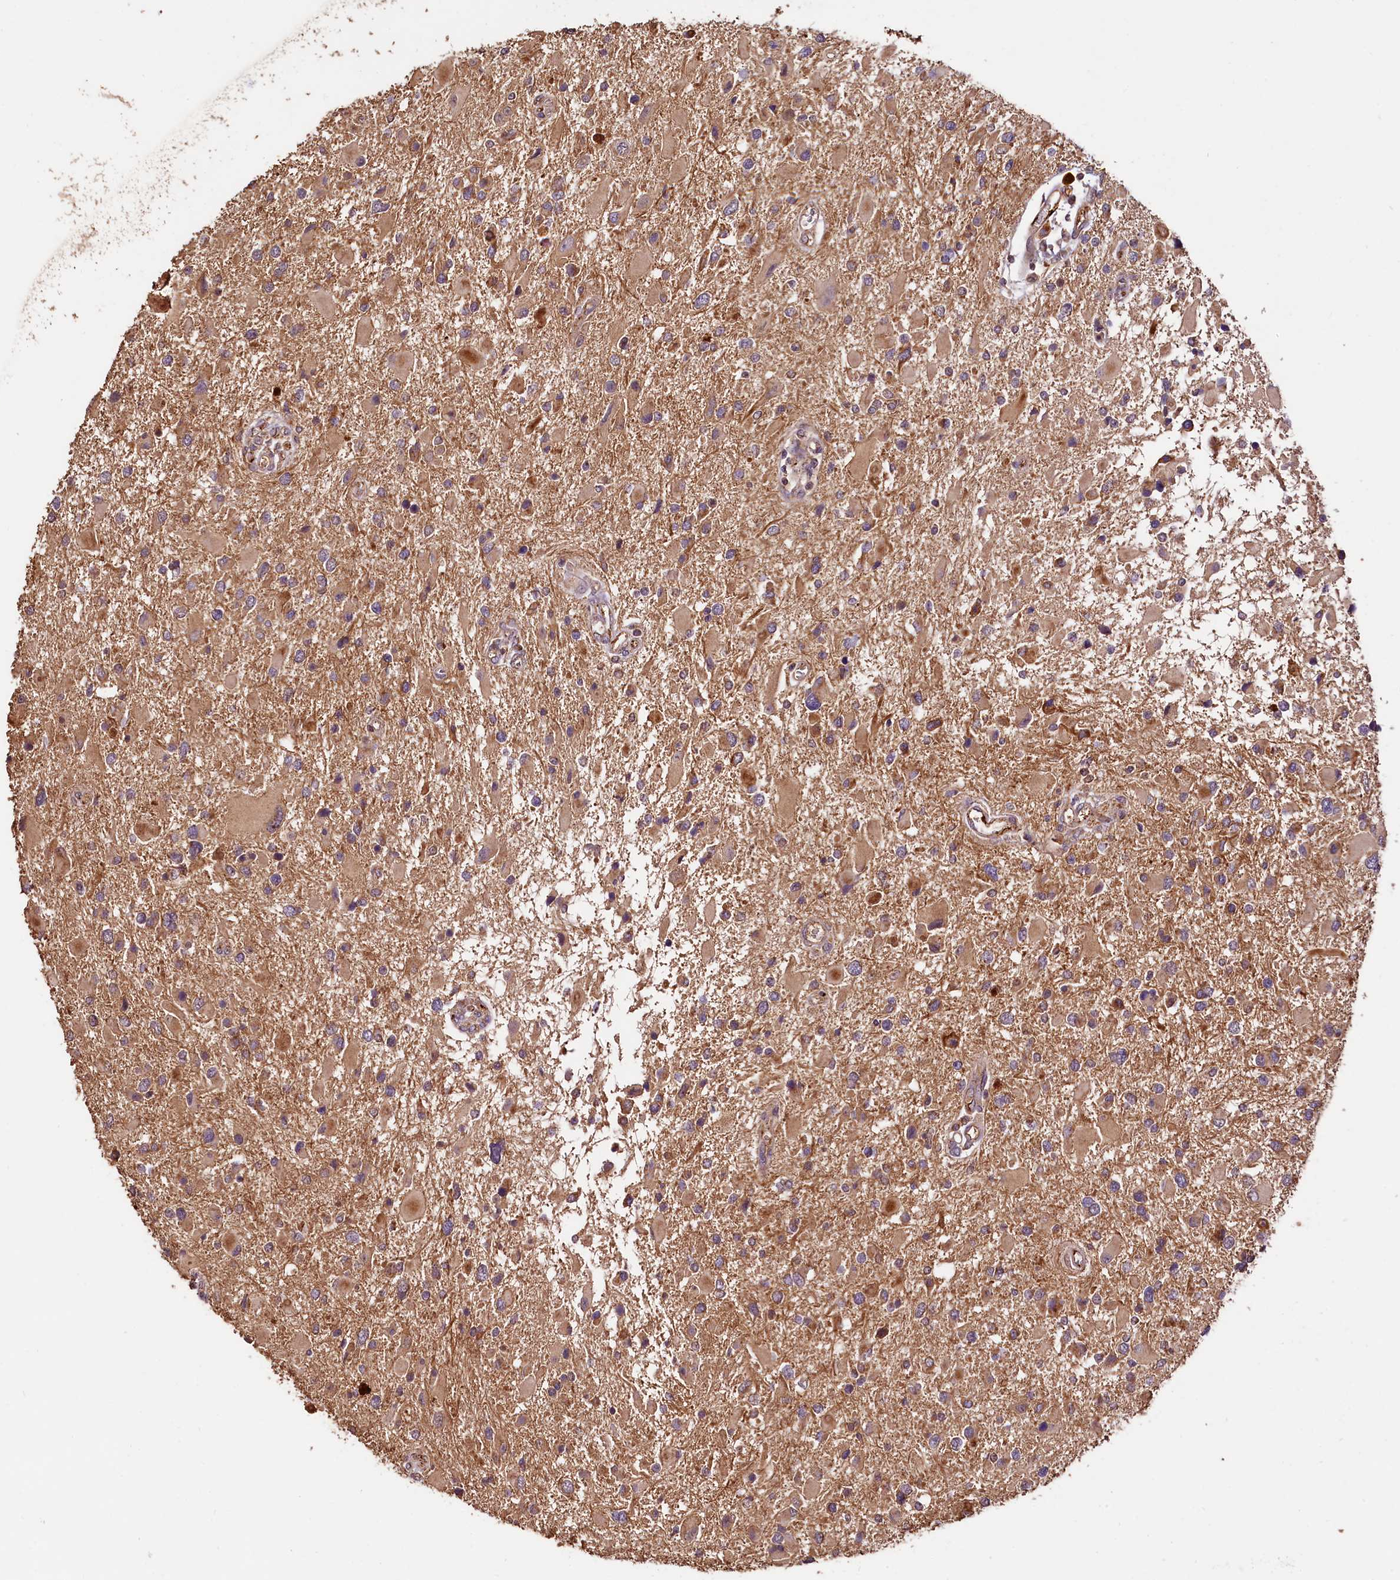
{"staining": {"intensity": "moderate", "quantity": ">75%", "location": "cytoplasmic/membranous"}, "tissue": "glioma", "cell_type": "Tumor cells", "image_type": "cancer", "snomed": [{"axis": "morphology", "description": "Glioma, malignant, High grade"}, {"axis": "topography", "description": "Brain"}], "caption": "Malignant glioma (high-grade) tissue shows moderate cytoplasmic/membranous staining in about >75% of tumor cells The staining was performed using DAB (3,3'-diaminobenzidine), with brown indicating positive protein expression. Nuclei are stained blue with hematoxylin.", "gene": "RASSF1", "patient": {"sex": "male", "age": 53}}